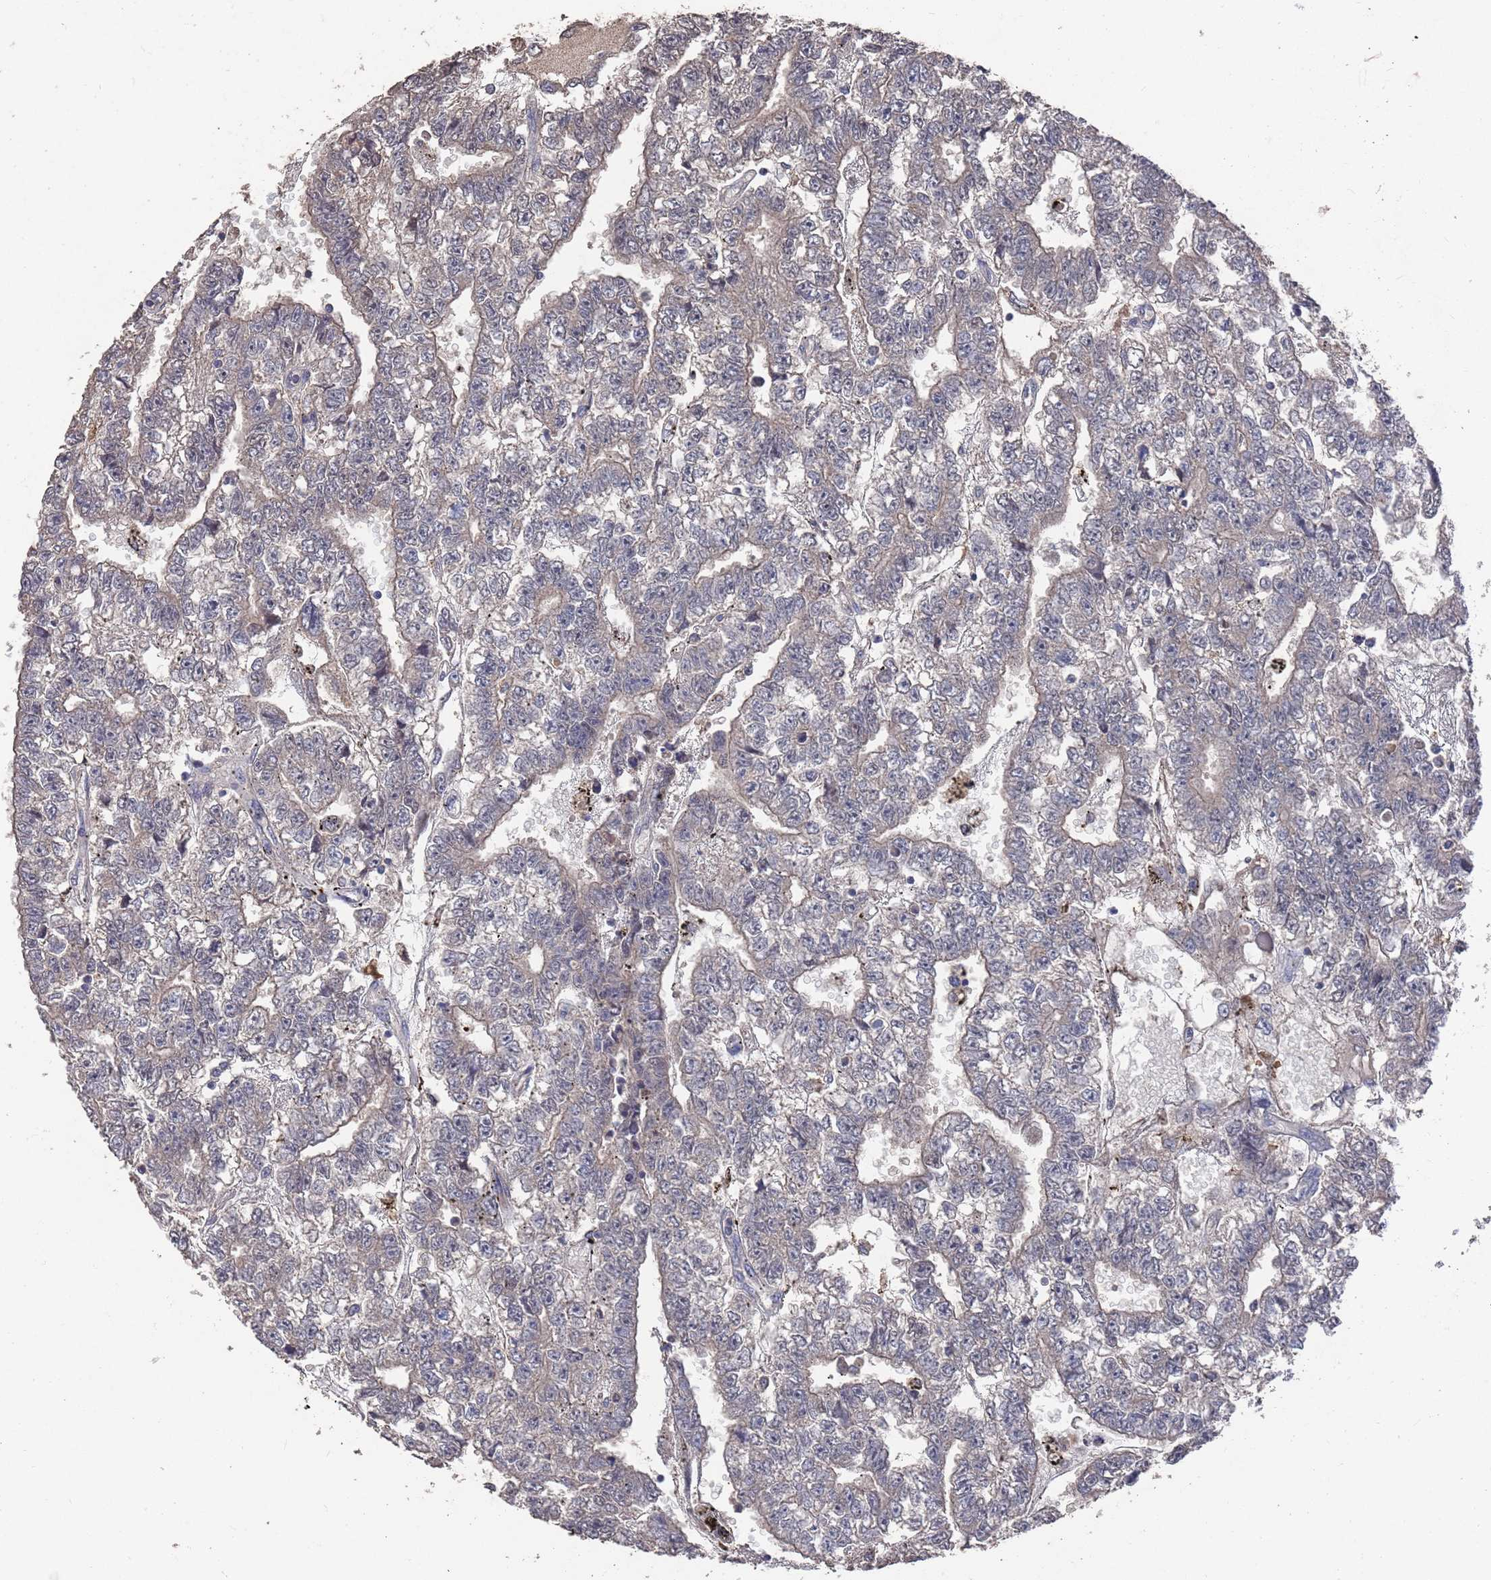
{"staining": {"intensity": "negative", "quantity": "none", "location": "none"}, "tissue": "testis cancer", "cell_type": "Tumor cells", "image_type": "cancer", "snomed": [{"axis": "morphology", "description": "Carcinoma, Embryonal, NOS"}, {"axis": "topography", "description": "Testis"}], "caption": "This is an immunohistochemistry histopathology image of testis cancer (embryonal carcinoma). There is no staining in tumor cells.", "gene": "BTBD18", "patient": {"sex": "male", "age": 25}}